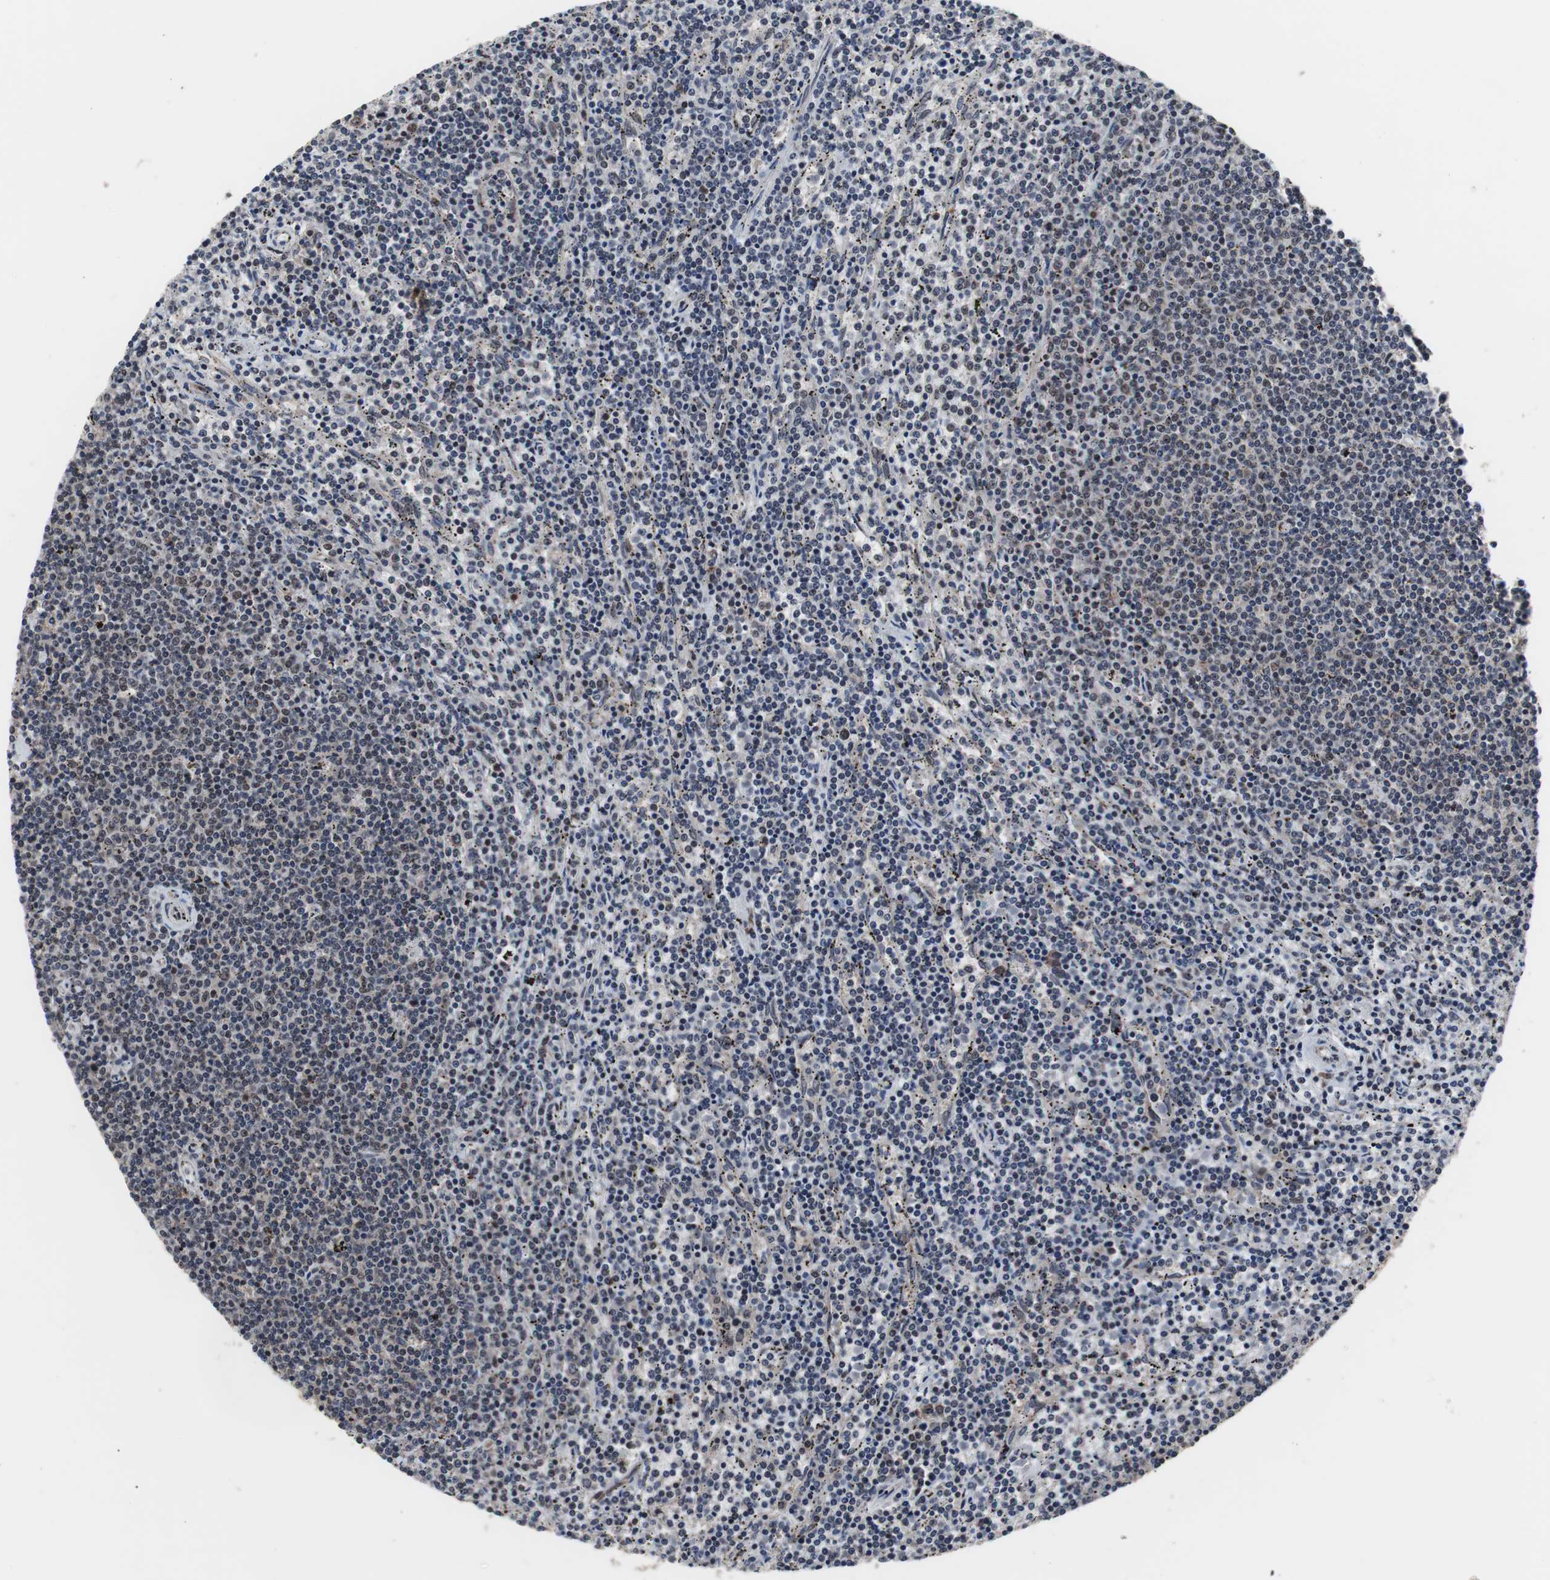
{"staining": {"intensity": "weak", "quantity": "<25%", "location": "nuclear"}, "tissue": "lymphoma", "cell_type": "Tumor cells", "image_type": "cancer", "snomed": [{"axis": "morphology", "description": "Malignant lymphoma, non-Hodgkin's type, Low grade"}, {"axis": "topography", "description": "Spleen"}], "caption": "An image of low-grade malignant lymphoma, non-Hodgkin's type stained for a protein exhibits no brown staining in tumor cells.", "gene": "GTF2F2", "patient": {"sex": "female", "age": 50}}